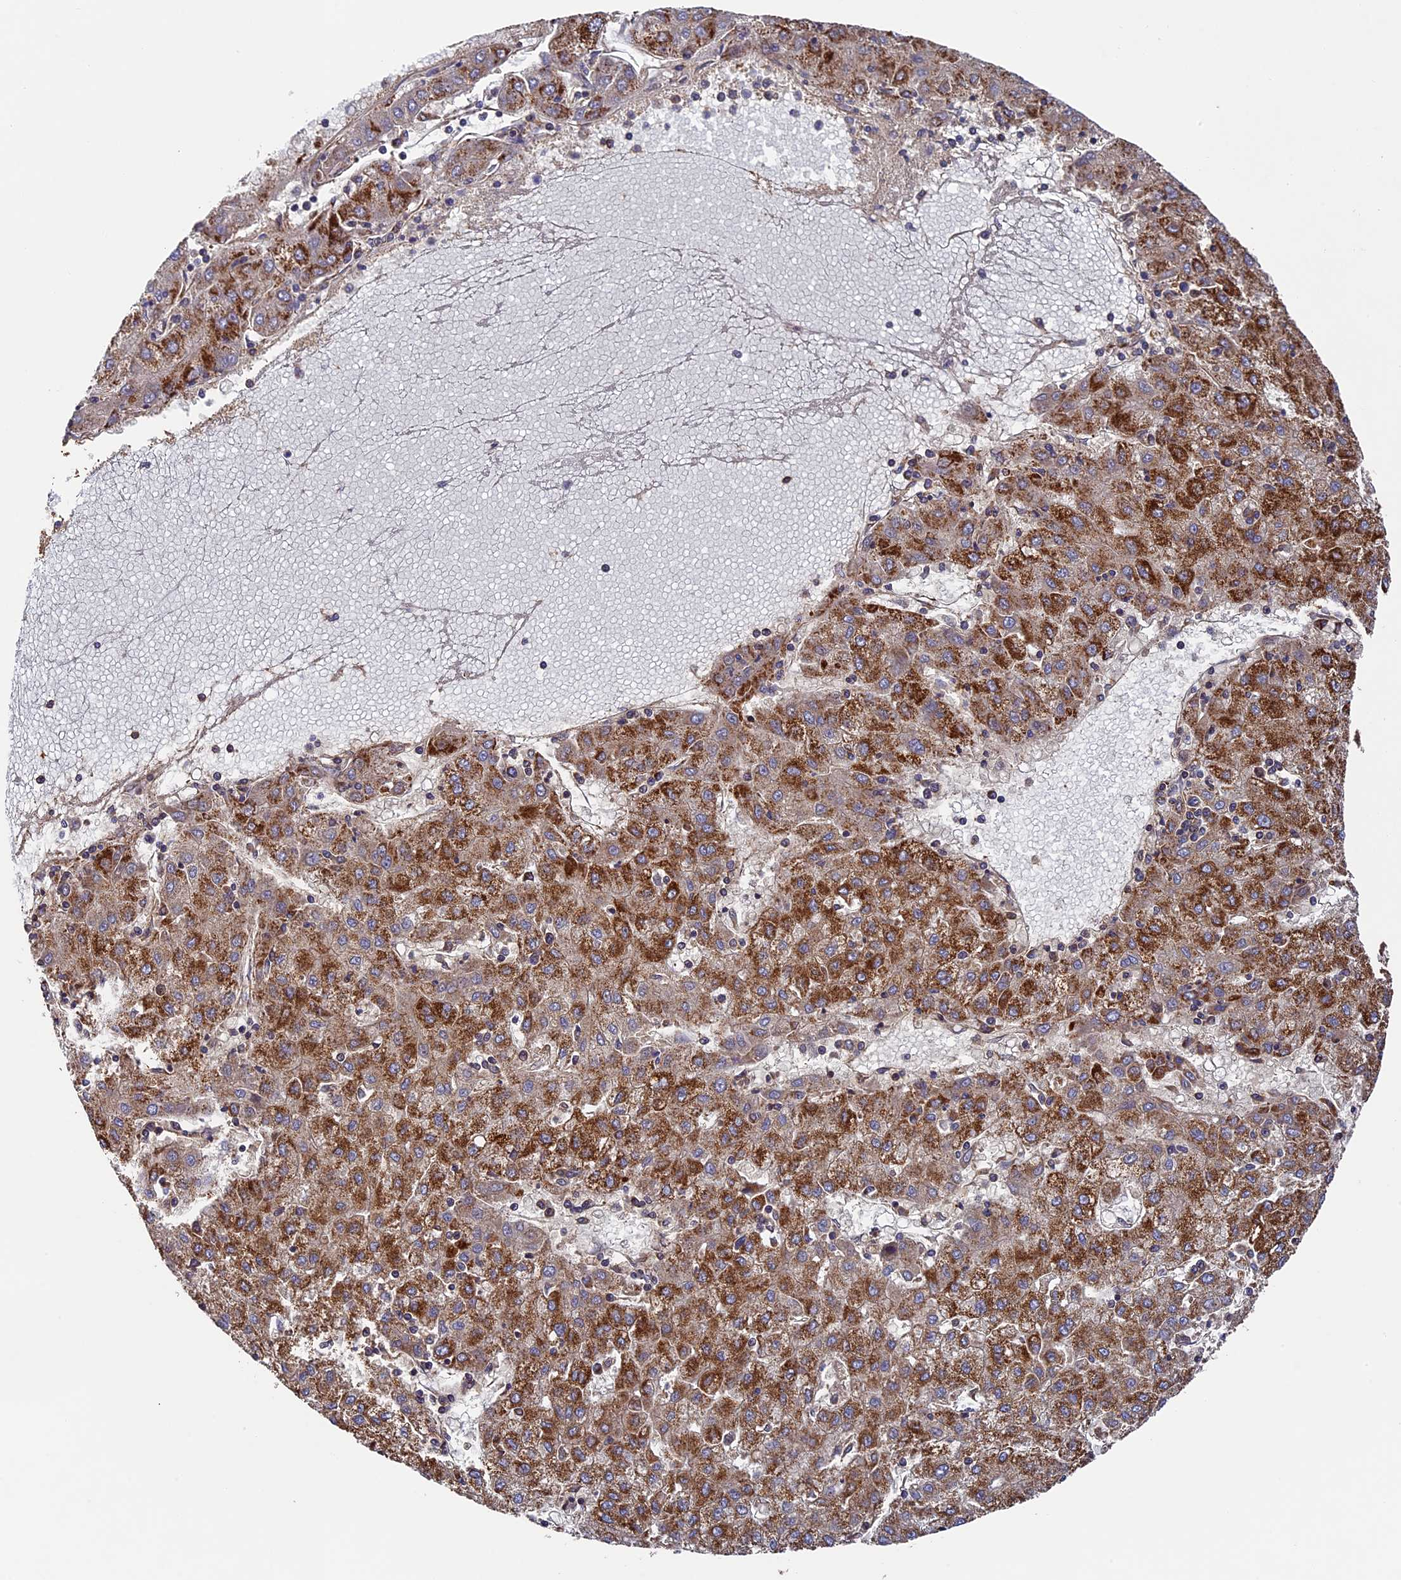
{"staining": {"intensity": "strong", "quantity": ">75%", "location": "cytoplasmic/membranous"}, "tissue": "liver cancer", "cell_type": "Tumor cells", "image_type": "cancer", "snomed": [{"axis": "morphology", "description": "Carcinoma, Hepatocellular, NOS"}, {"axis": "topography", "description": "Liver"}], "caption": "A high amount of strong cytoplasmic/membranous staining is appreciated in approximately >75% of tumor cells in liver cancer tissue.", "gene": "ADAT1", "patient": {"sex": "male", "age": 72}}